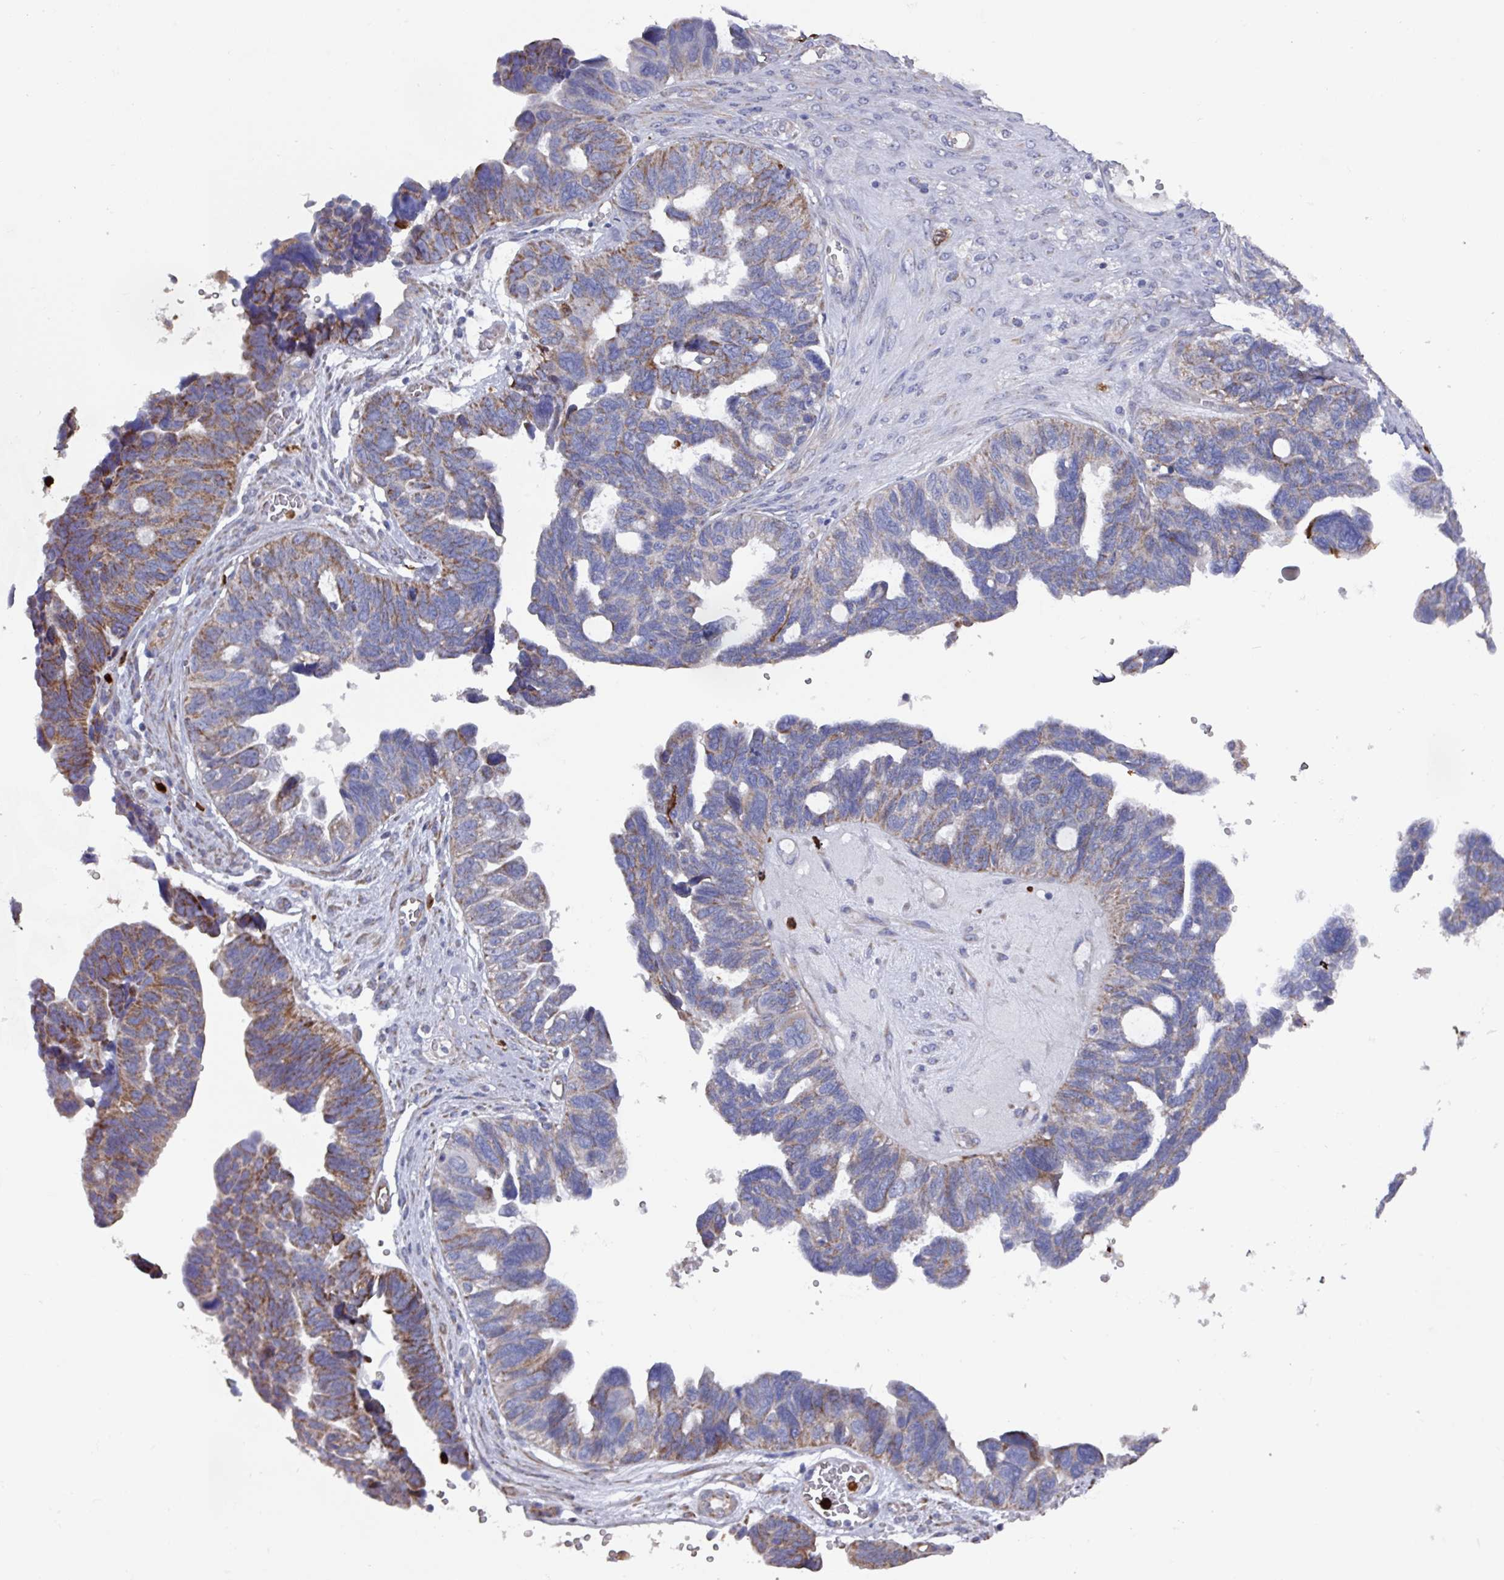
{"staining": {"intensity": "moderate", "quantity": "25%-75%", "location": "cytoplasmic/membranous"}, "tissue": "ovarian cancer", "cell_type": "Tumor cells", "image_type": "cancer", "snomed": [{"axis": "morphology", "description": "Cystadenocarcinoma, serous, NOS"}, {"axis": "topography", "description": "Ovary"}], "caption": "Serous cystadenocarcinoma (ovarian) stained for a protein (brown) exhibits moderate cytoplasmic/membranous positive expression in approximately 25%-75% of tumor cells.", "gene": "UQCC2", "patient": {"sex": "female", "age": 79}}